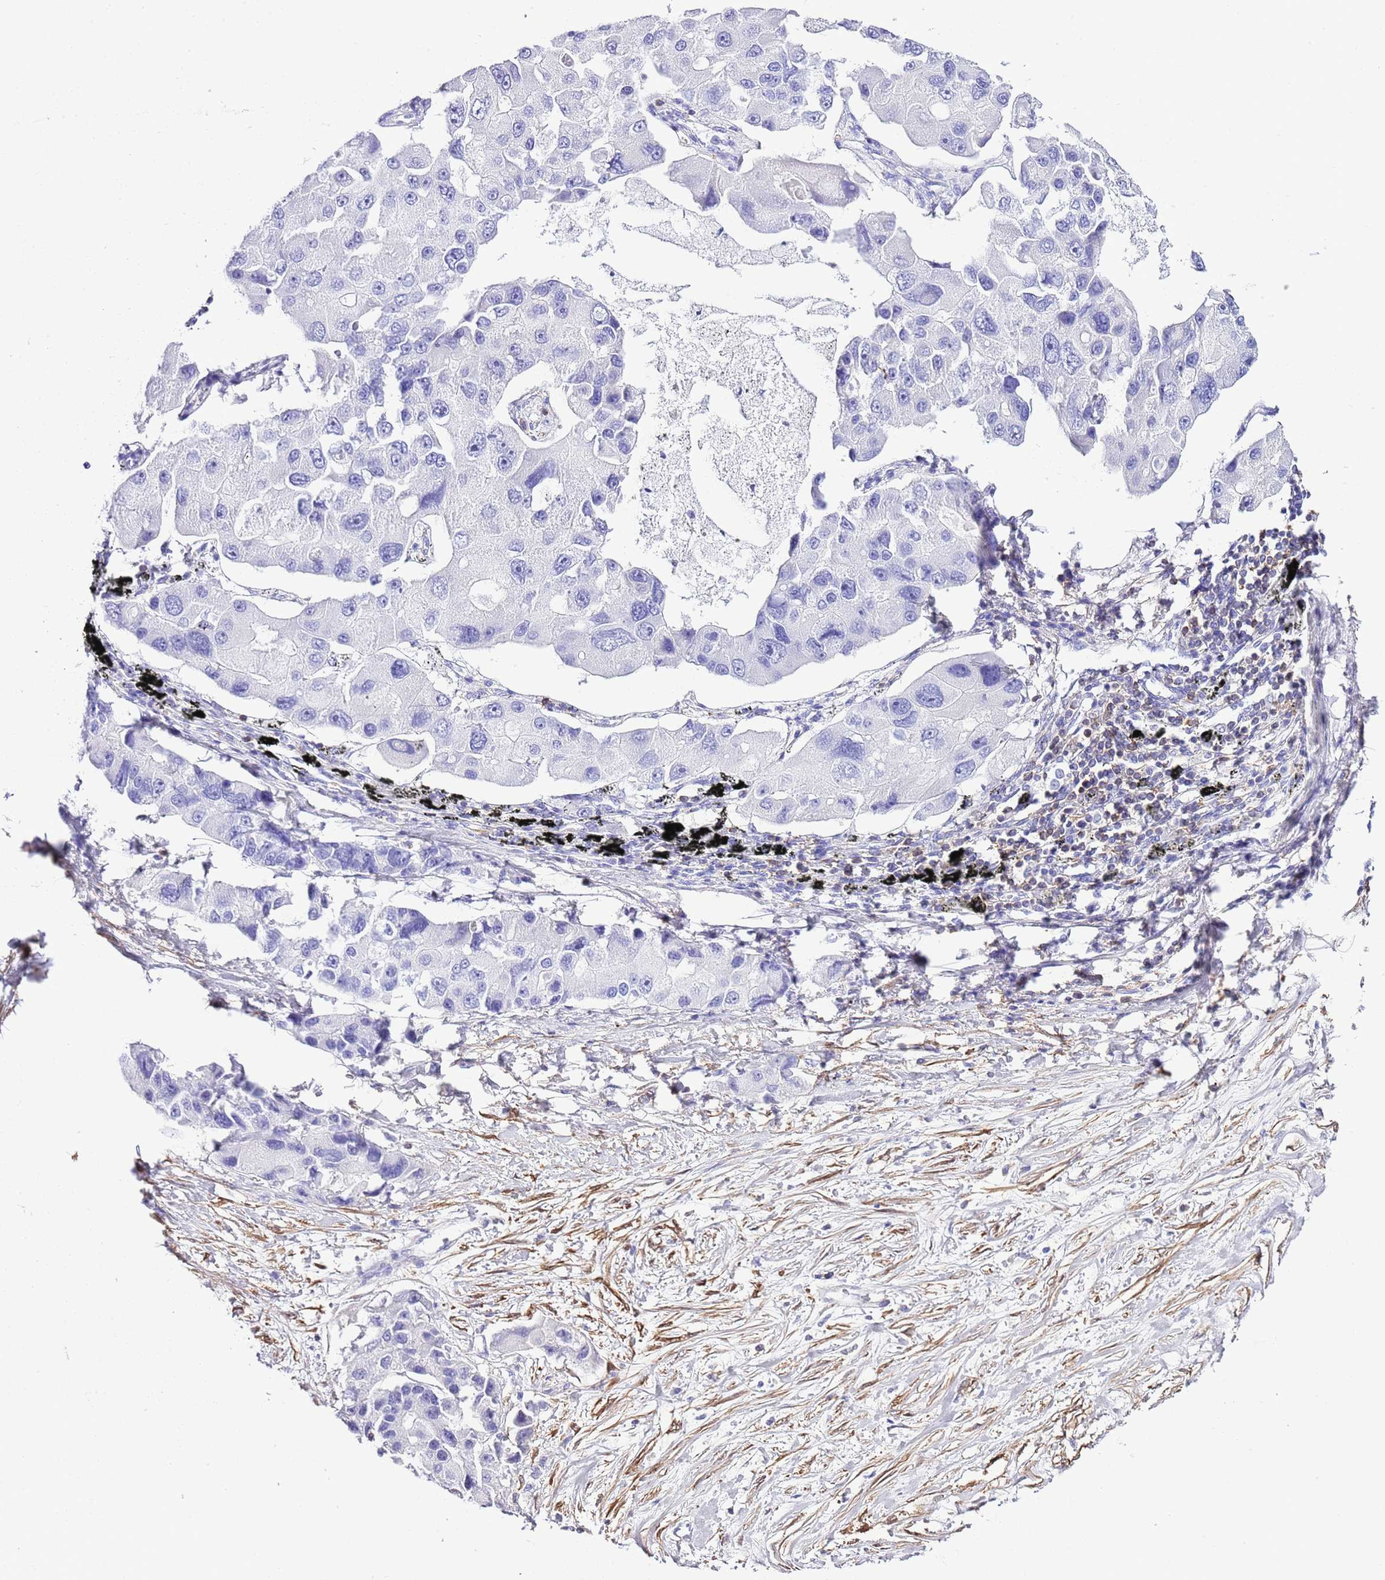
{"staining": {"intensity": "negative", "quantity": "none", "location": "none"}, "tissue": "lung cancer", "cell_type": "Tumor cells", "image_type": "cancer", "snomed": [{"axis": "morphology", "description": "Adenocarcinoma, NOS"}, {"axis": "topography", "description": "Lung"}], "caption": "Lung cancer (adenocarcinoma) was stained to show a protein in brown. There is no significant expression in tumor cells.", "gene": "CNN2", "patient": {"sex": "female", "age": 54}}